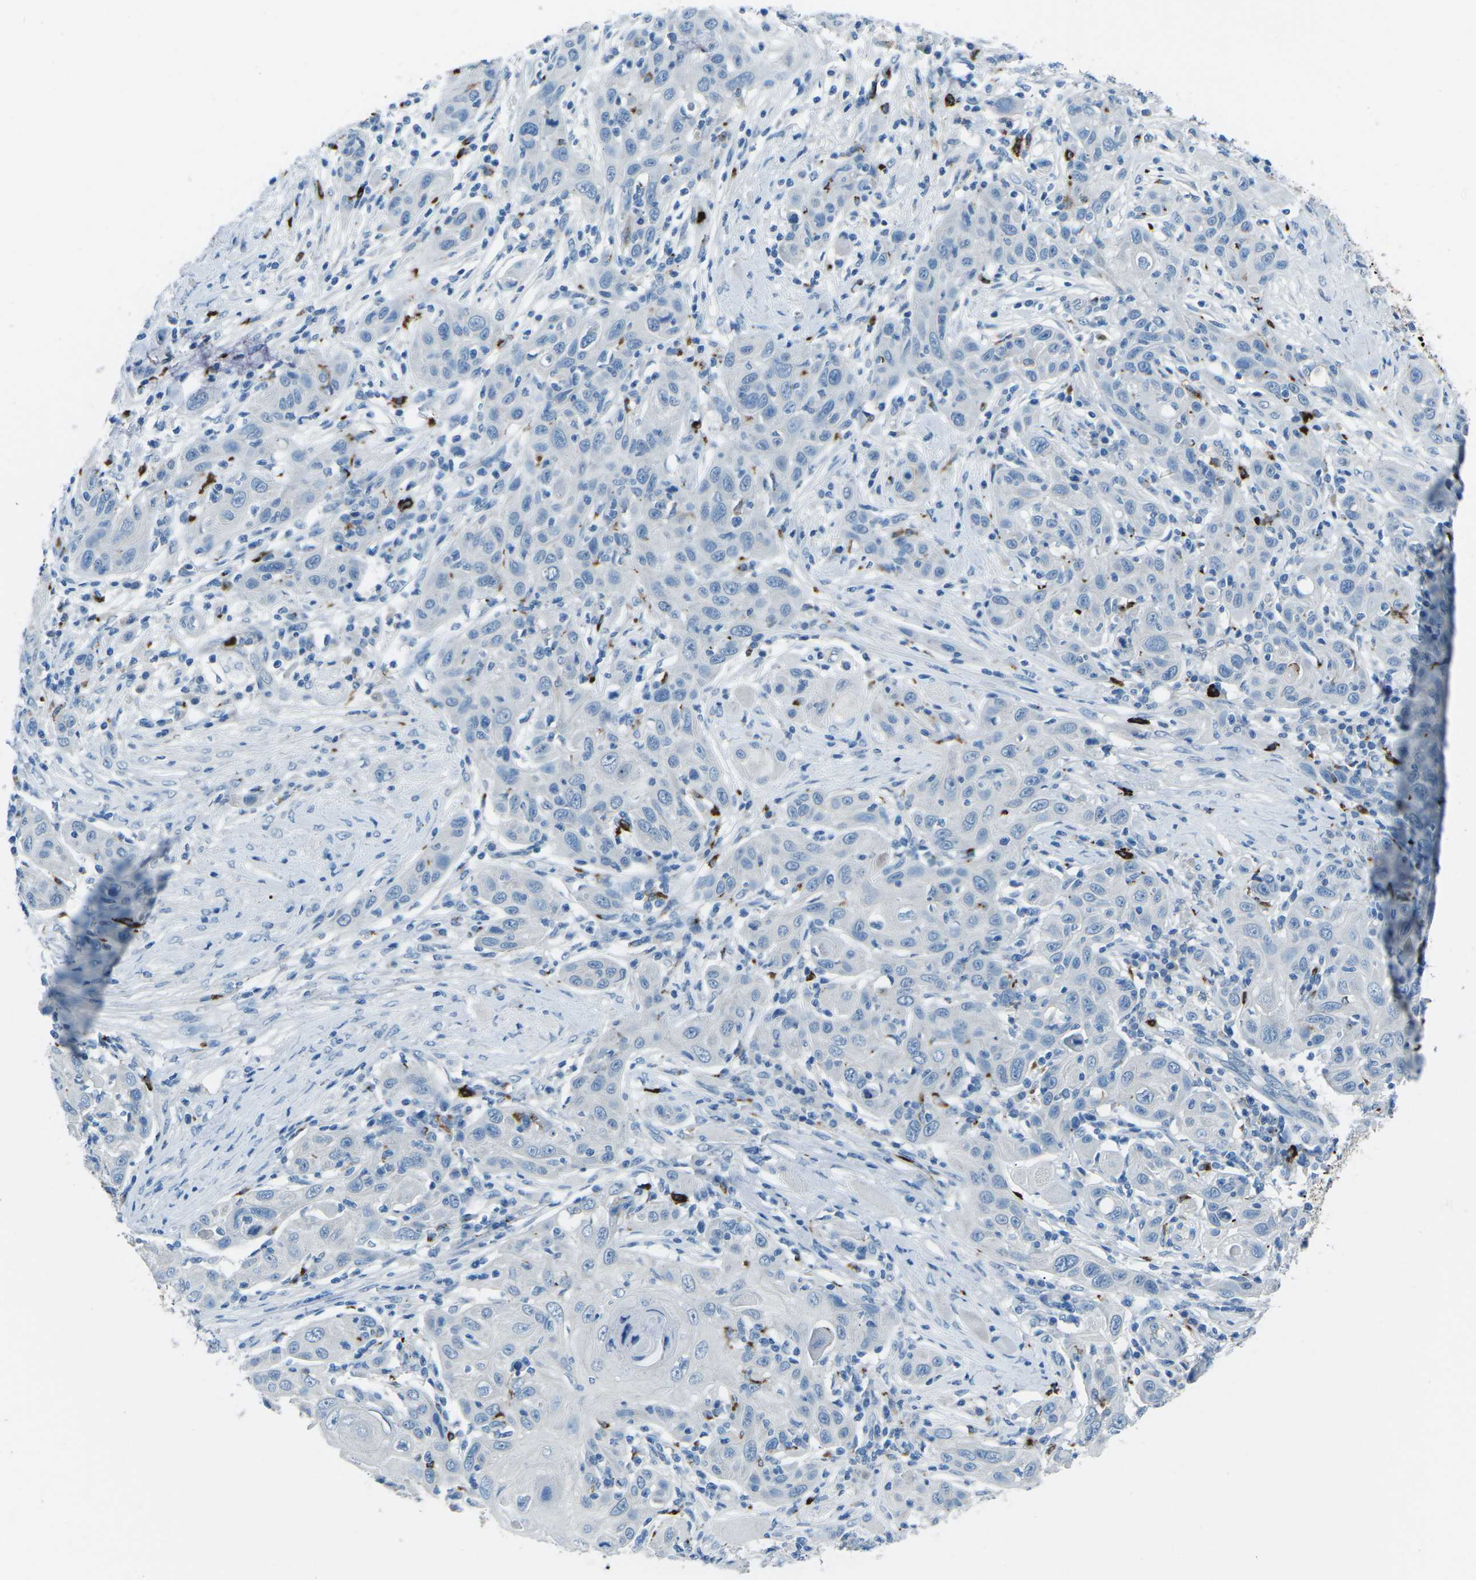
{"staining": {"intensity": "negative", "quantity": "none", "location": "none"}, "tissue": "skin cancer", "cell_type": "Tumor cells", "image_type": "cancer", "snomed": [{"axis": "morphology", "description": "Squamous cell carcinoma, NOS"}, {"axis": "topography", "description": "Skin"}], "caption": "Immunohistochemistry (IHC) of human skin cancer exhibits no positivity in tumor cells.", "gene": "FCN1", "patient": {"sex": "female", "age": 88}}